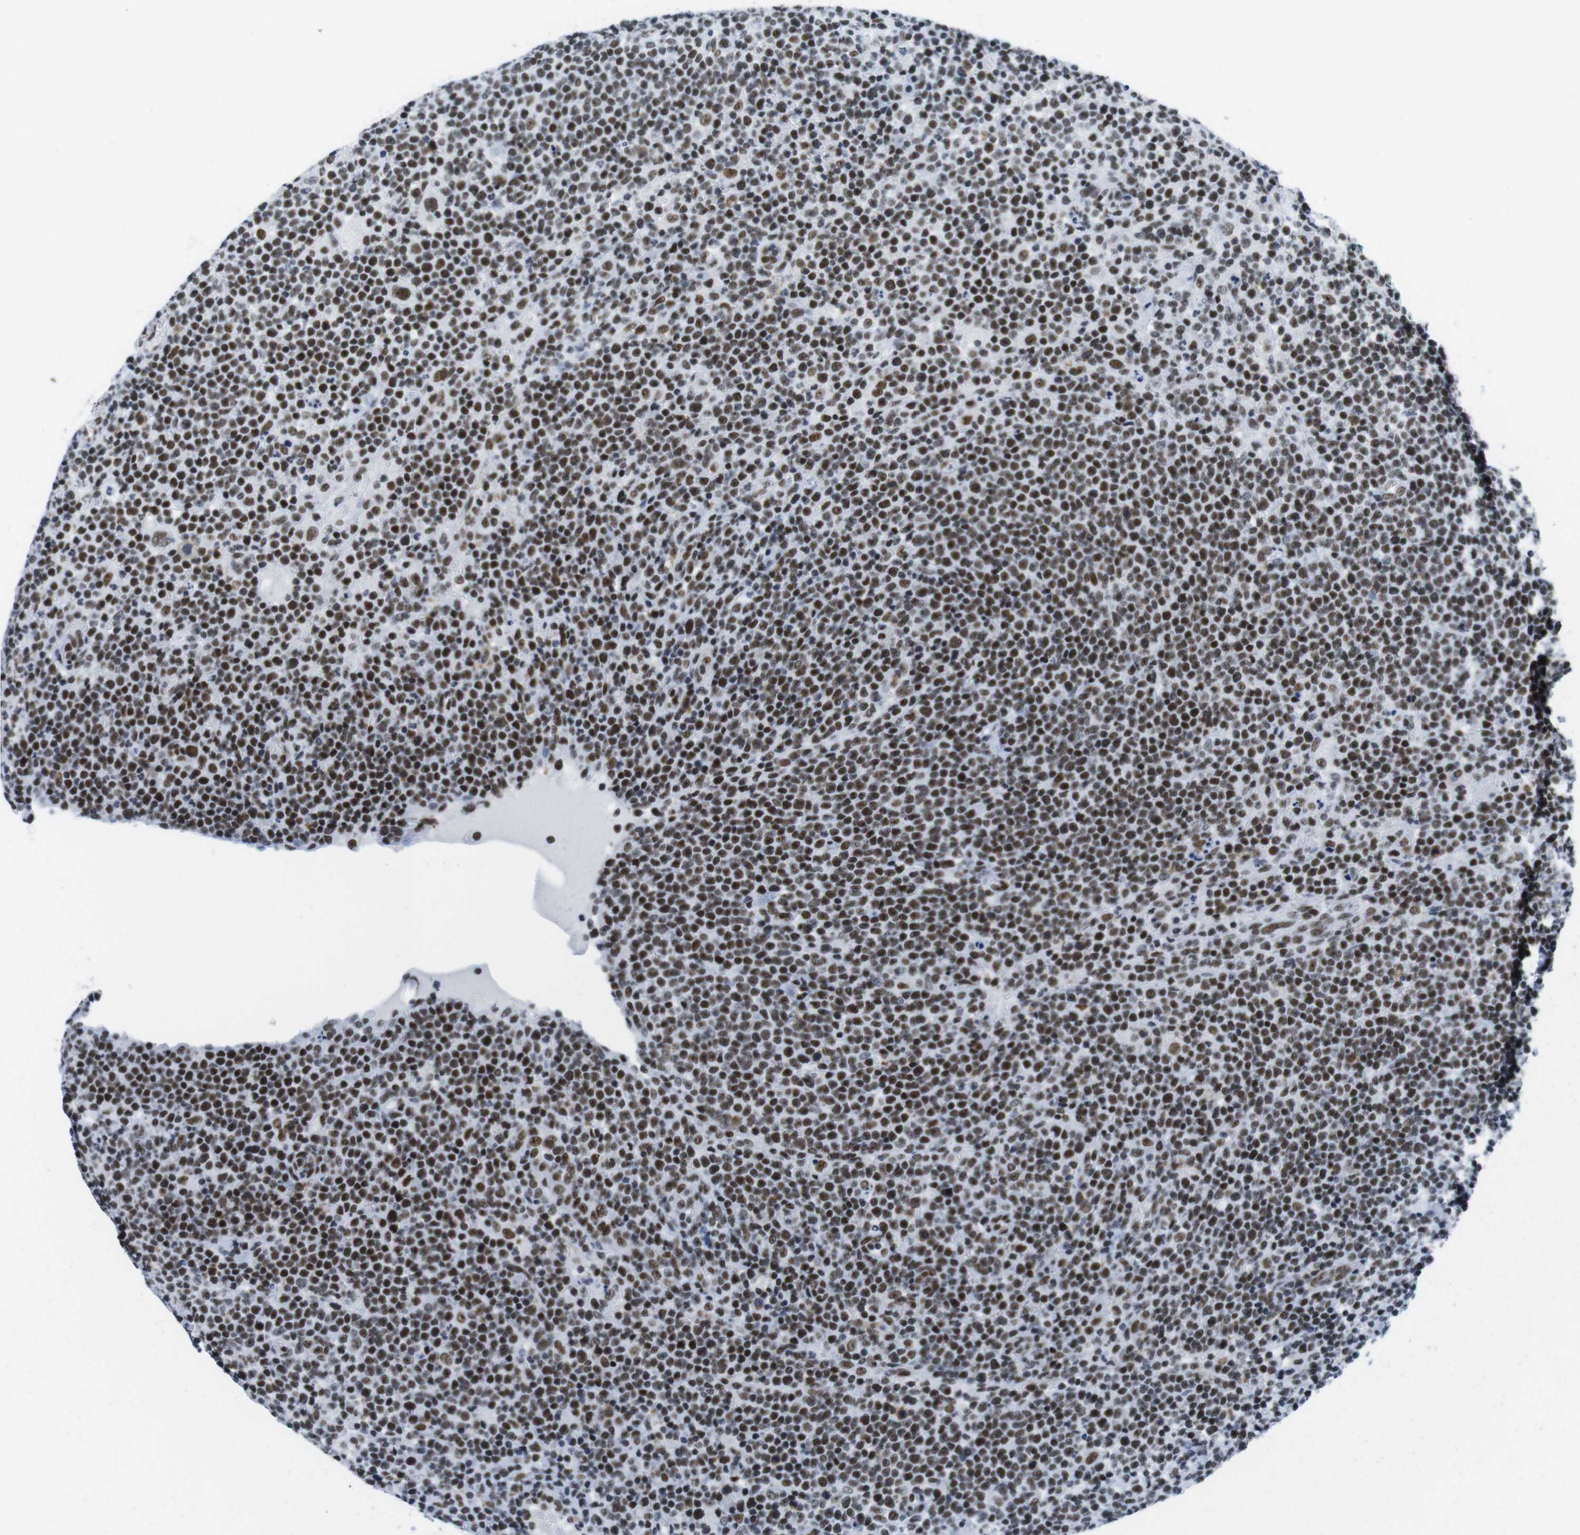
{"staining": {"intensity": "strong", "quantity": ">75%", "location": "nuclear"}, "tissue": "lymphoma", "cell_type": "Tumor cells", "image_type": "cancer", "snomed": [{"axis": "morphology", "description": "Malignant lymphoma, non-Hodgkin's type, High grade"}, {"axis": "topography", "description": "Lymph node"}], "caption": "High-magnification brightfield microscopy of lymphoma stained with DAB (brown) and counterstained with hematoxylin (blue). tumor cells exhibit strong nuclear positivity is identified in approximately>75% of cells. (IHC, brightfield microscopy, high magnification).", "gene": "IFI16", "patient": {"sex": "male", "age": 61}}